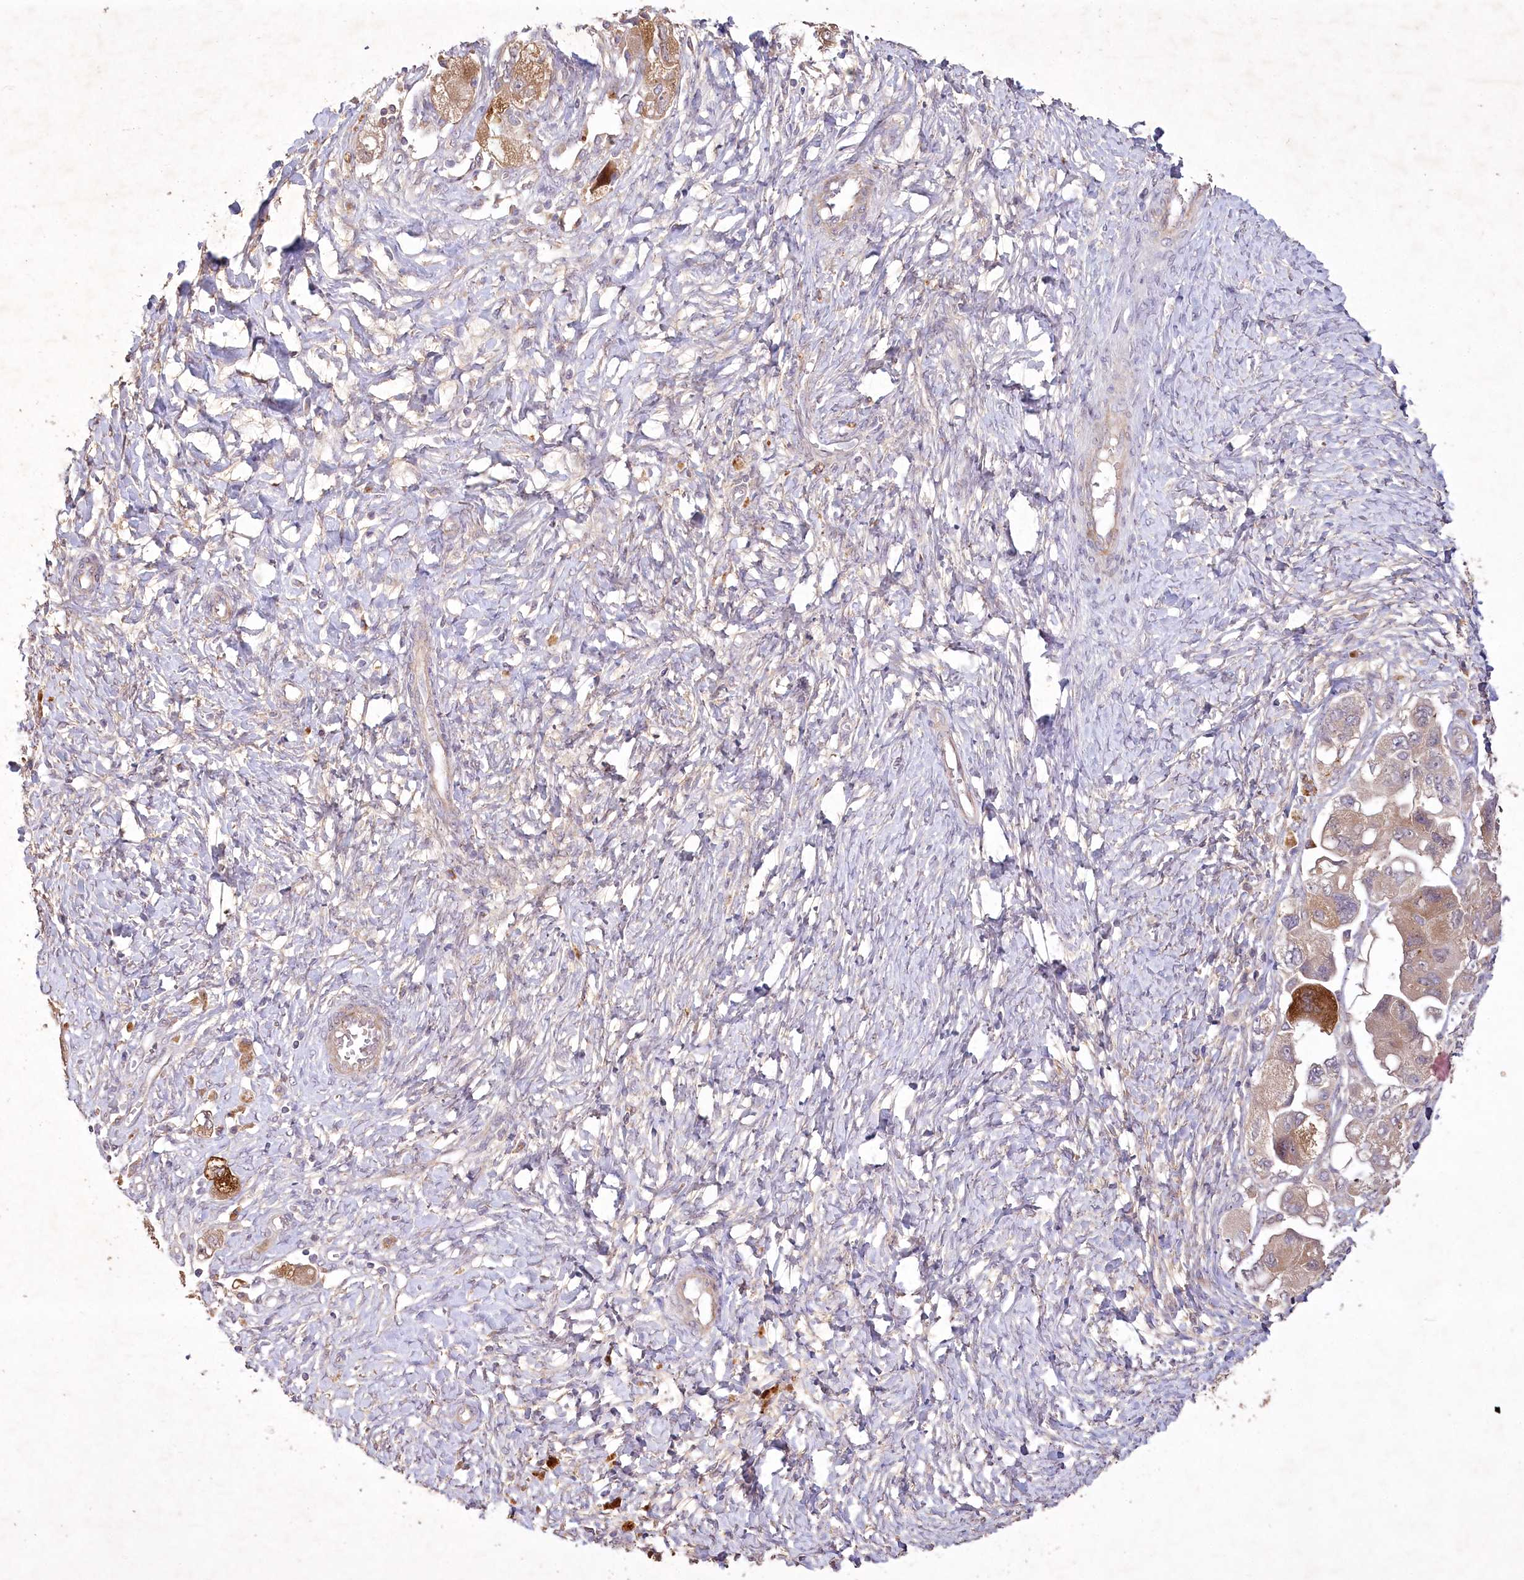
{"staining": {"intensity": "moderate", "quantity": ">75%", "location": "cytoplasmic/membranous"}, "tissue": "ovarian cancer", "cell_type": "Tumor cells", "image_type": "cancer", "snomed": [{"axis": "morphology", "description": "Carcinoma, NOS"}, {"axis": "morphology", "description": "Cystadenocarcinoma, serous, NOS"}, {"axis": "topography", "description": "Ovary"}], "caption": "Immunohistochemistry (IHC) (DAB) staining of human carcinoma (ovarian) displays moderate cytoplasmic/membranous protein expression in approximately >75% of tumor cells. The staining was performed using DAB (3,3'-diaminobenzidine), with brown indicating positive protein expression. Nuclei are stained blue with hematoxylin.", "gene": "IRAK1BP1", "patient": {"sex": "female", "age": 69}}